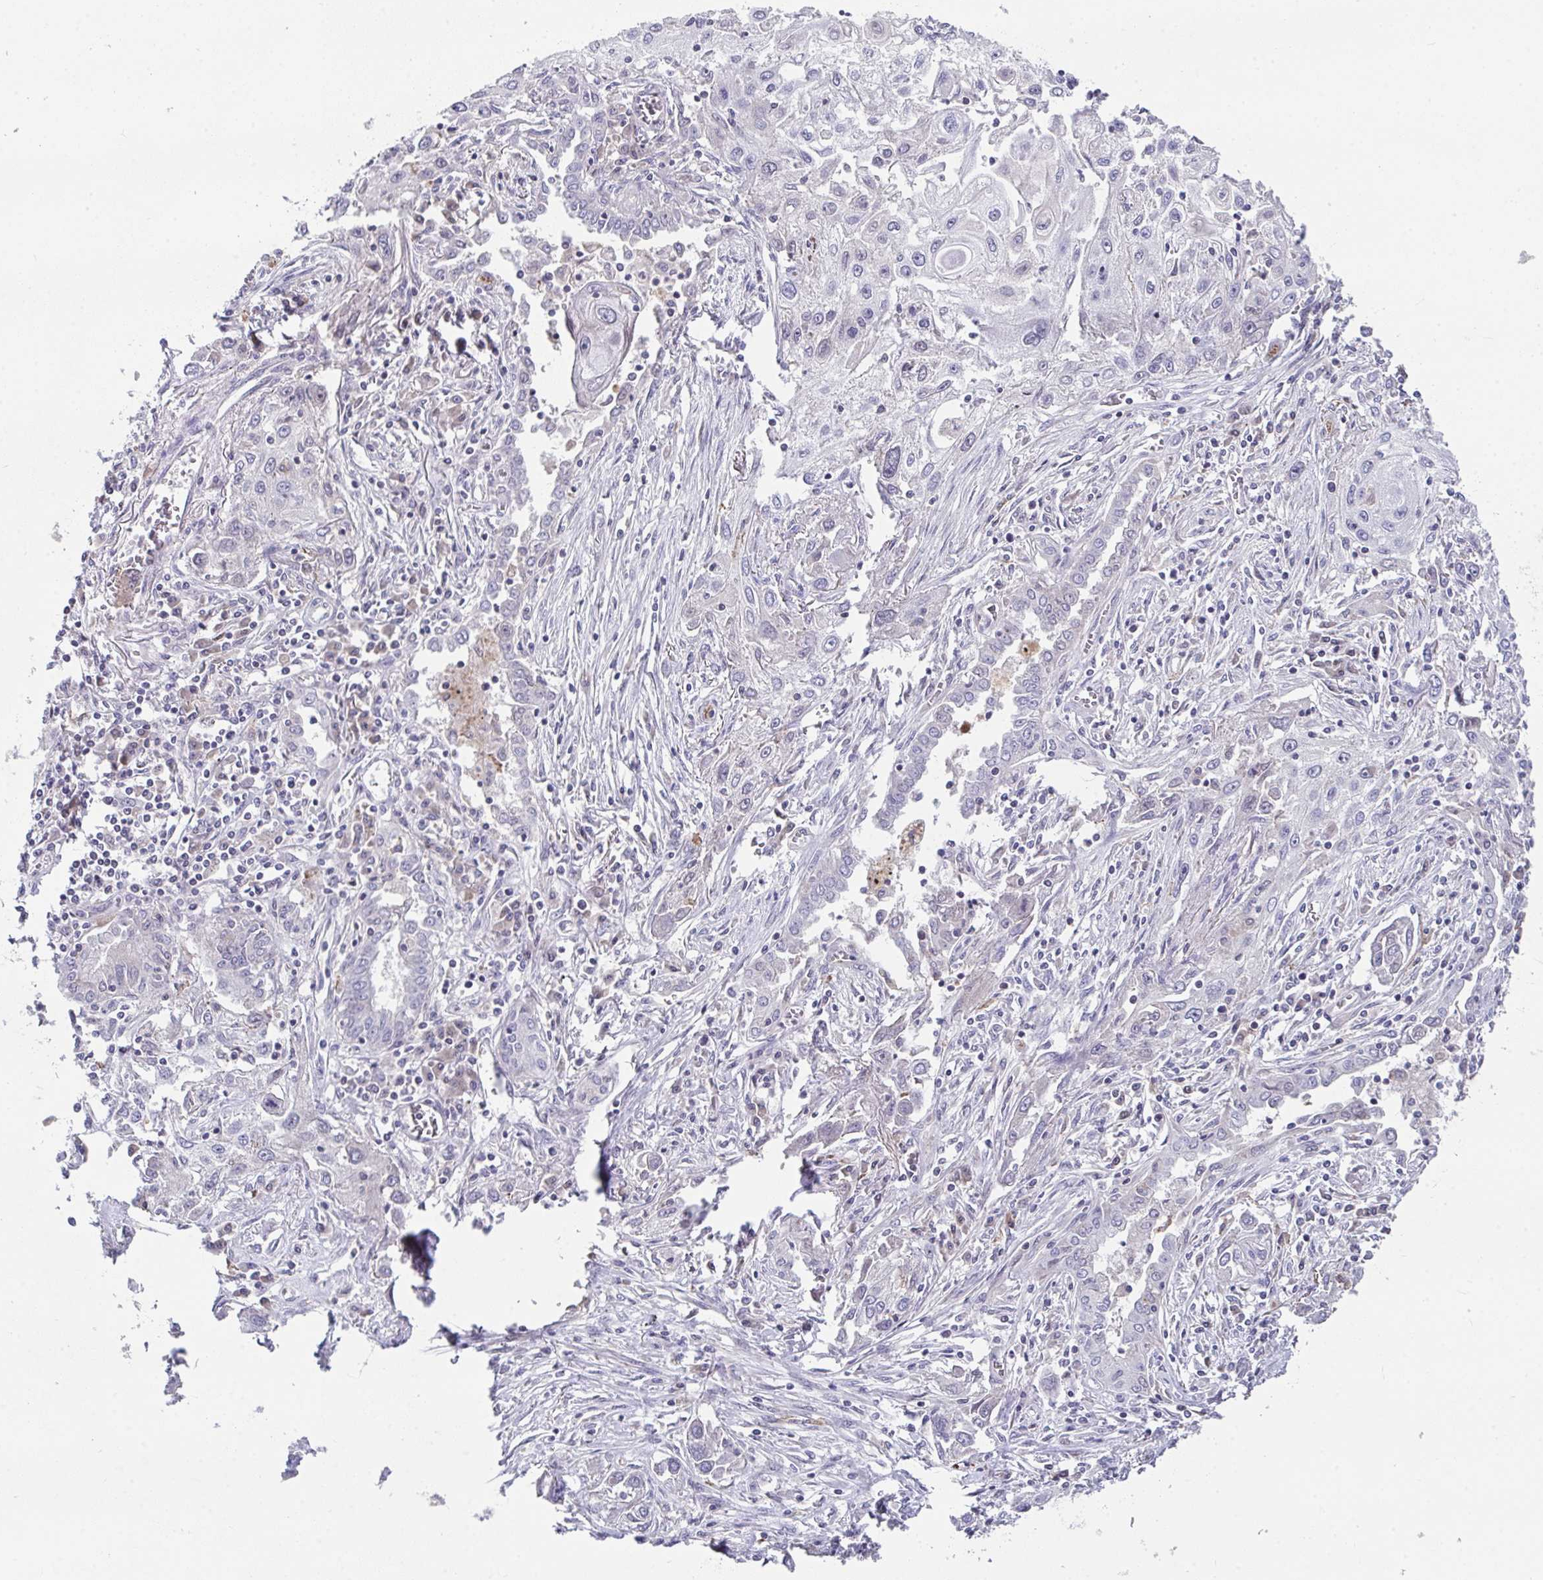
{"staining": {"intensity": "negative", "quantity": "none", "location": "none"}, "tissue": "lung cancer", "cell_type": "Tumor cells", "image_type": "cancer", "snomed": [{"axis": "morphology", "description": "Squamous cell carcinoma, NOS"}, {"axis": "topography", "description": "Lung"}], "caption": "High magnification brightfield microscopy of lung cancer stained with DAB (3,3'-diaminobenzidine) (brown) and counterstained with hematoxylin (blue): tumor cells show no significant staining.", "gene": "GLTPD2", "patient": {"sex": "female", "age": 69}}